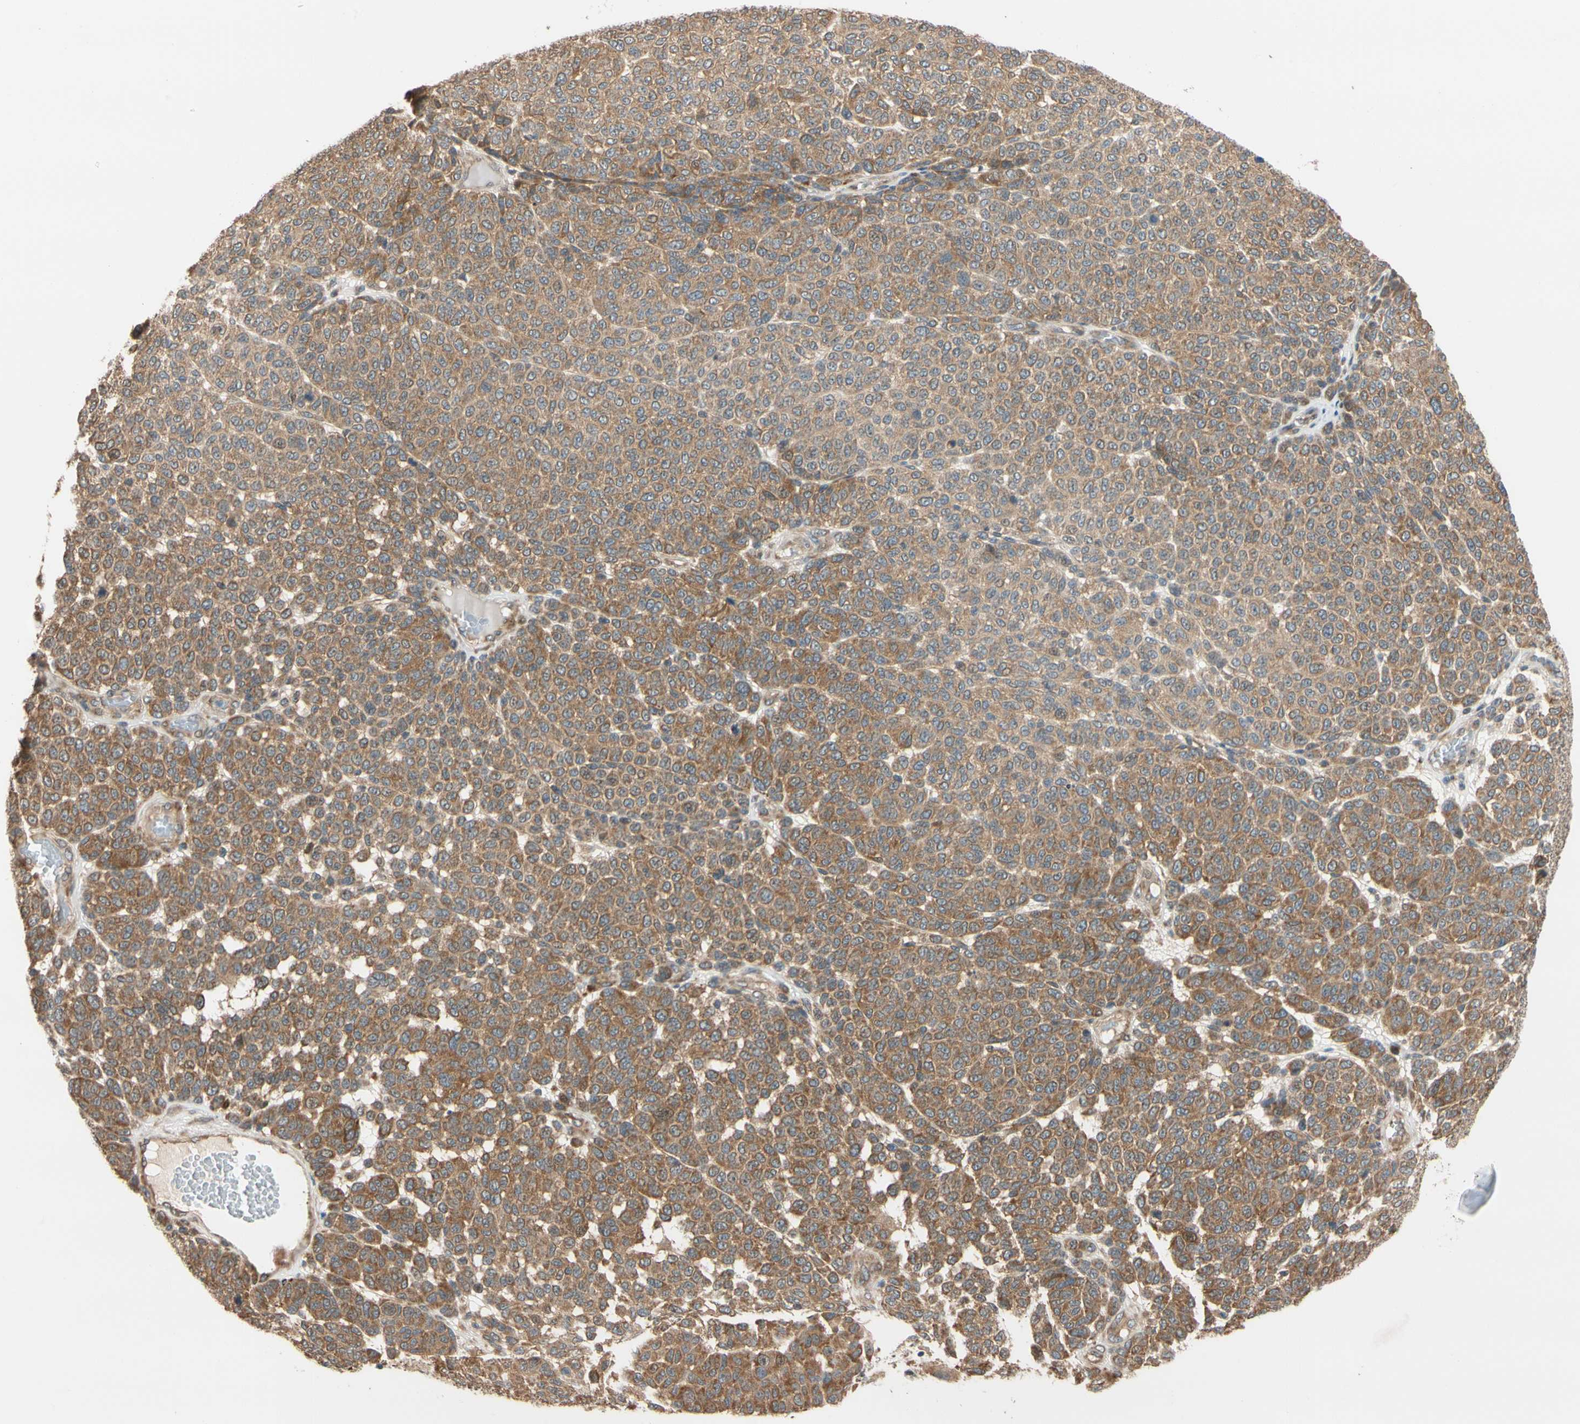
{"staining": {"intensity": "moderate", "quantity": ">75%", "location": "cytoplasmic/membranous"}, "tissue": "melanoma", "cell_type": "Tumor cells", "image_type": "cancer", "snomed": [{"axis": "morphology", "description": "Malignant melanoma, NOS"}, {"axis": "topography", "description": "Skin"}], "caption": "A micrograph showing moderate cytoplasmic/membranous staining in approximately >75% of tumor cells in melanoma, as visualized by brown immunohistochemical staining.", "gene": "ANKHD1", "patient": {"sex": "male", "age": 59}}